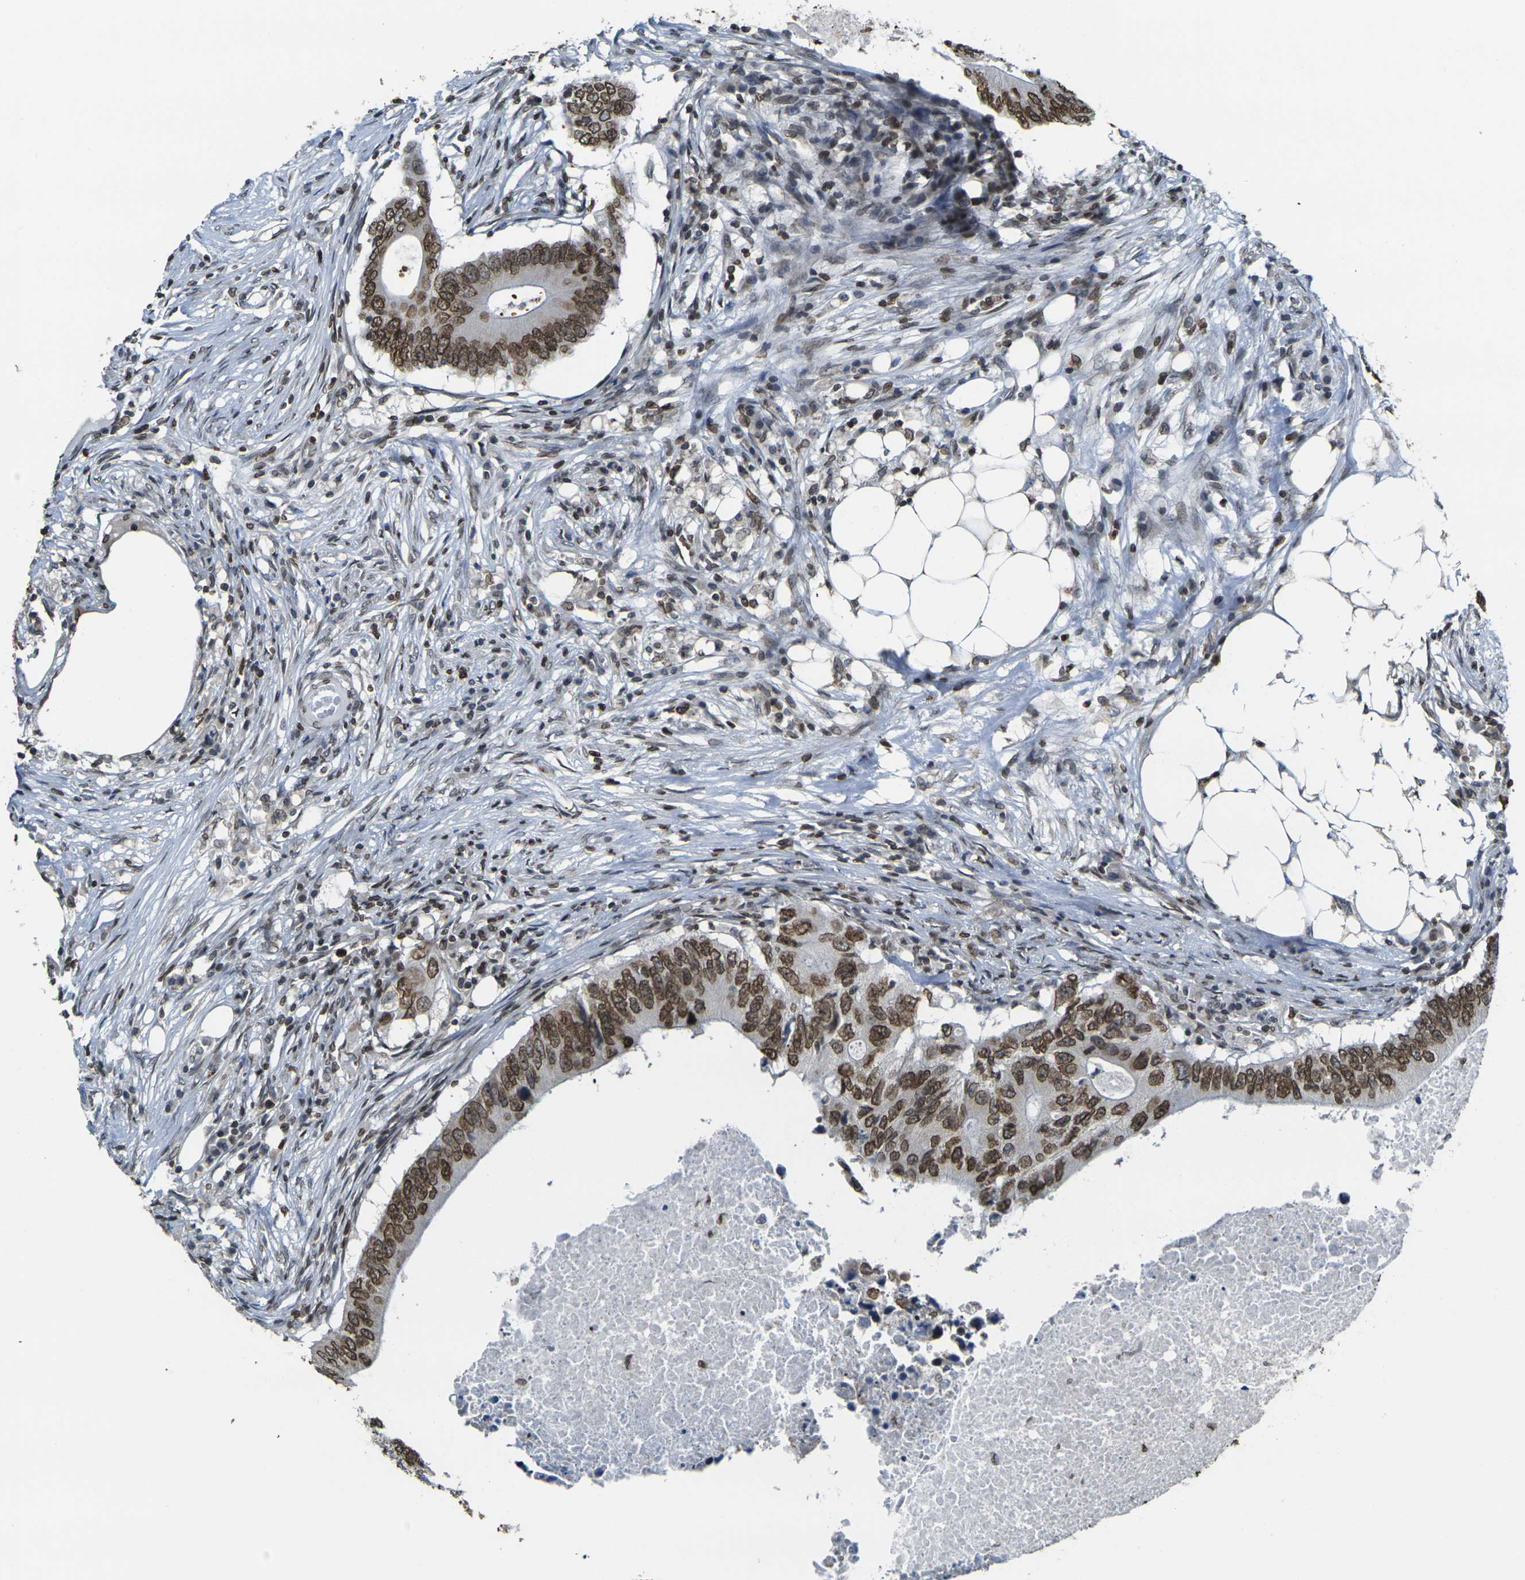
{"staining": {"intensity": "strong", "quantity": ">75%", "location": "cytoplasmic/membranous,nuclear"}, "tissue": "colorectal cancer", "cell_type": "Tumor cells", "image_type": "cancer", "snomed": [{"axis": "morphology", "description": "Adenocarcinoma, NOS"}, {"axis": "topography", "description": "Colon"}], "caption": "About >75% of tumor cells in adenocarcinoma (colorectal) exhibit strong cytoplasmic/membranous and nuclear protein positivity as visualized by brown immunohistochemical staining.", "gene": "BRDT", "patient": {"sex": "male", "age": 71}}